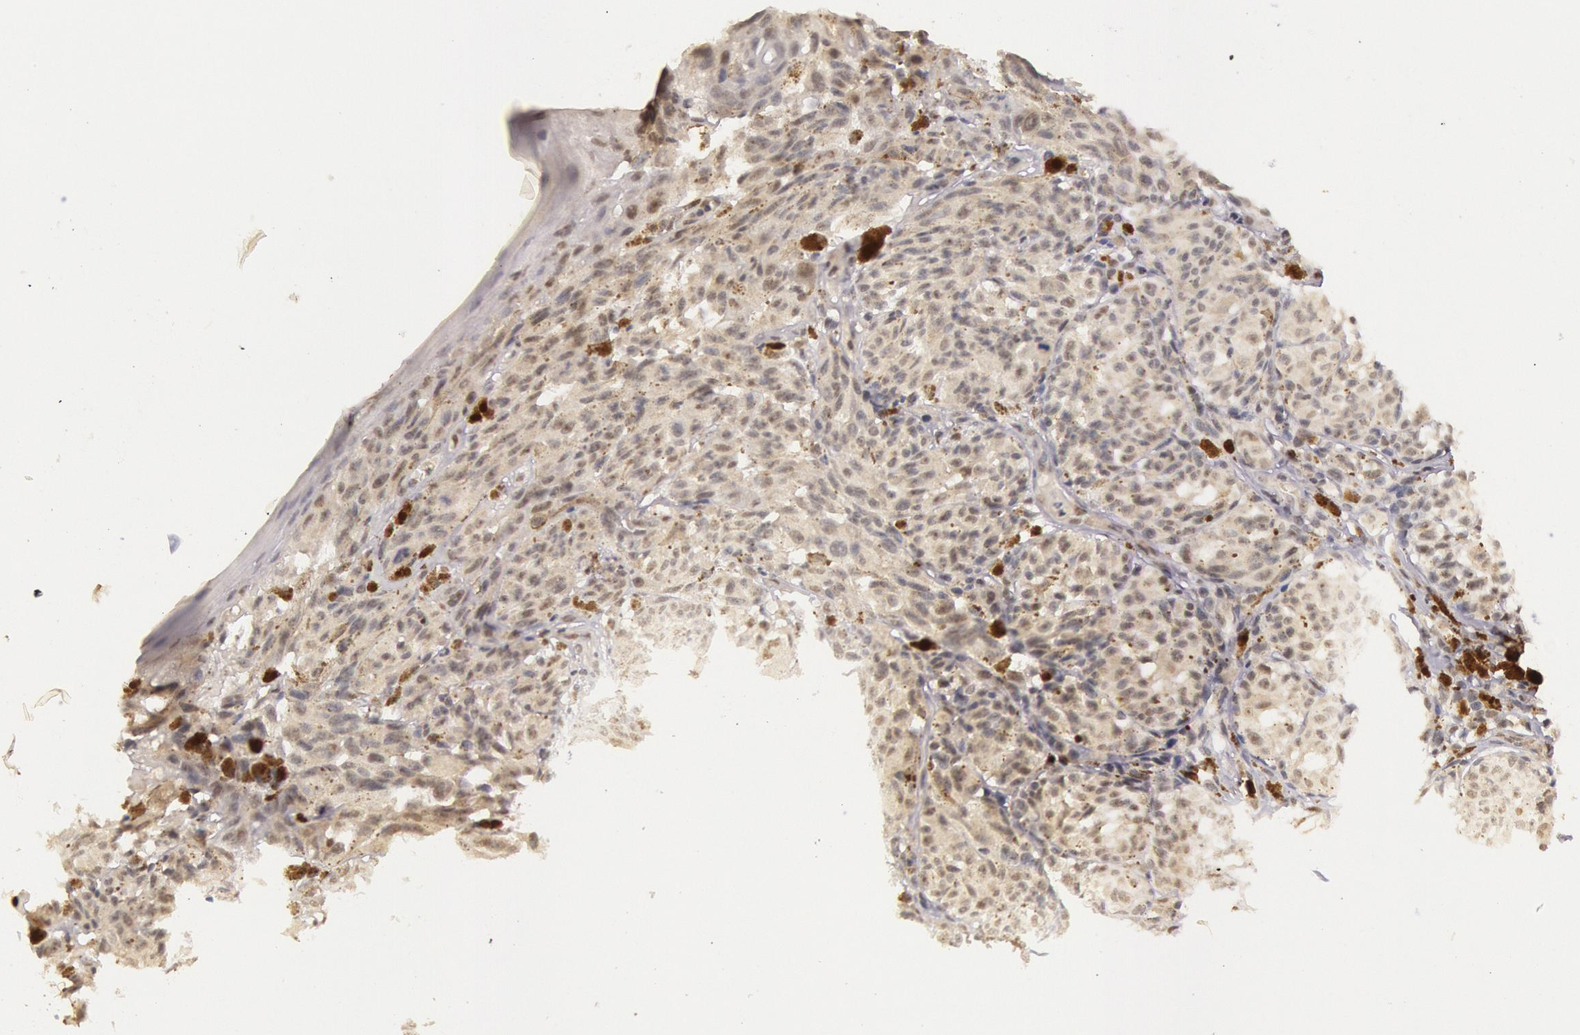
{"staining": {"intensity": "moderate", "quantity": ">75%", "location": "cytoplasmic/membranous"}, "tissue": "melanoma", "cell_type": "Tumor cells", "image_type": "cancer", "snomed": [{"axis": "morphology", "description": "Malignant melanoma, NOS"}, {"axis": "topography", "description": "Skin"}], "caption": "Immunohistochemistry image of neoplastic tissue: melanoma stained using immunohistochemistry displays medium levels of moderate protein expression localized specifically in the cytoplasmic/membranous of tumor cells, appearing as a cytoplasmic/membranous brown color.", "gene": "RTL10", "patient": {"sex": "female", "age": 72}}